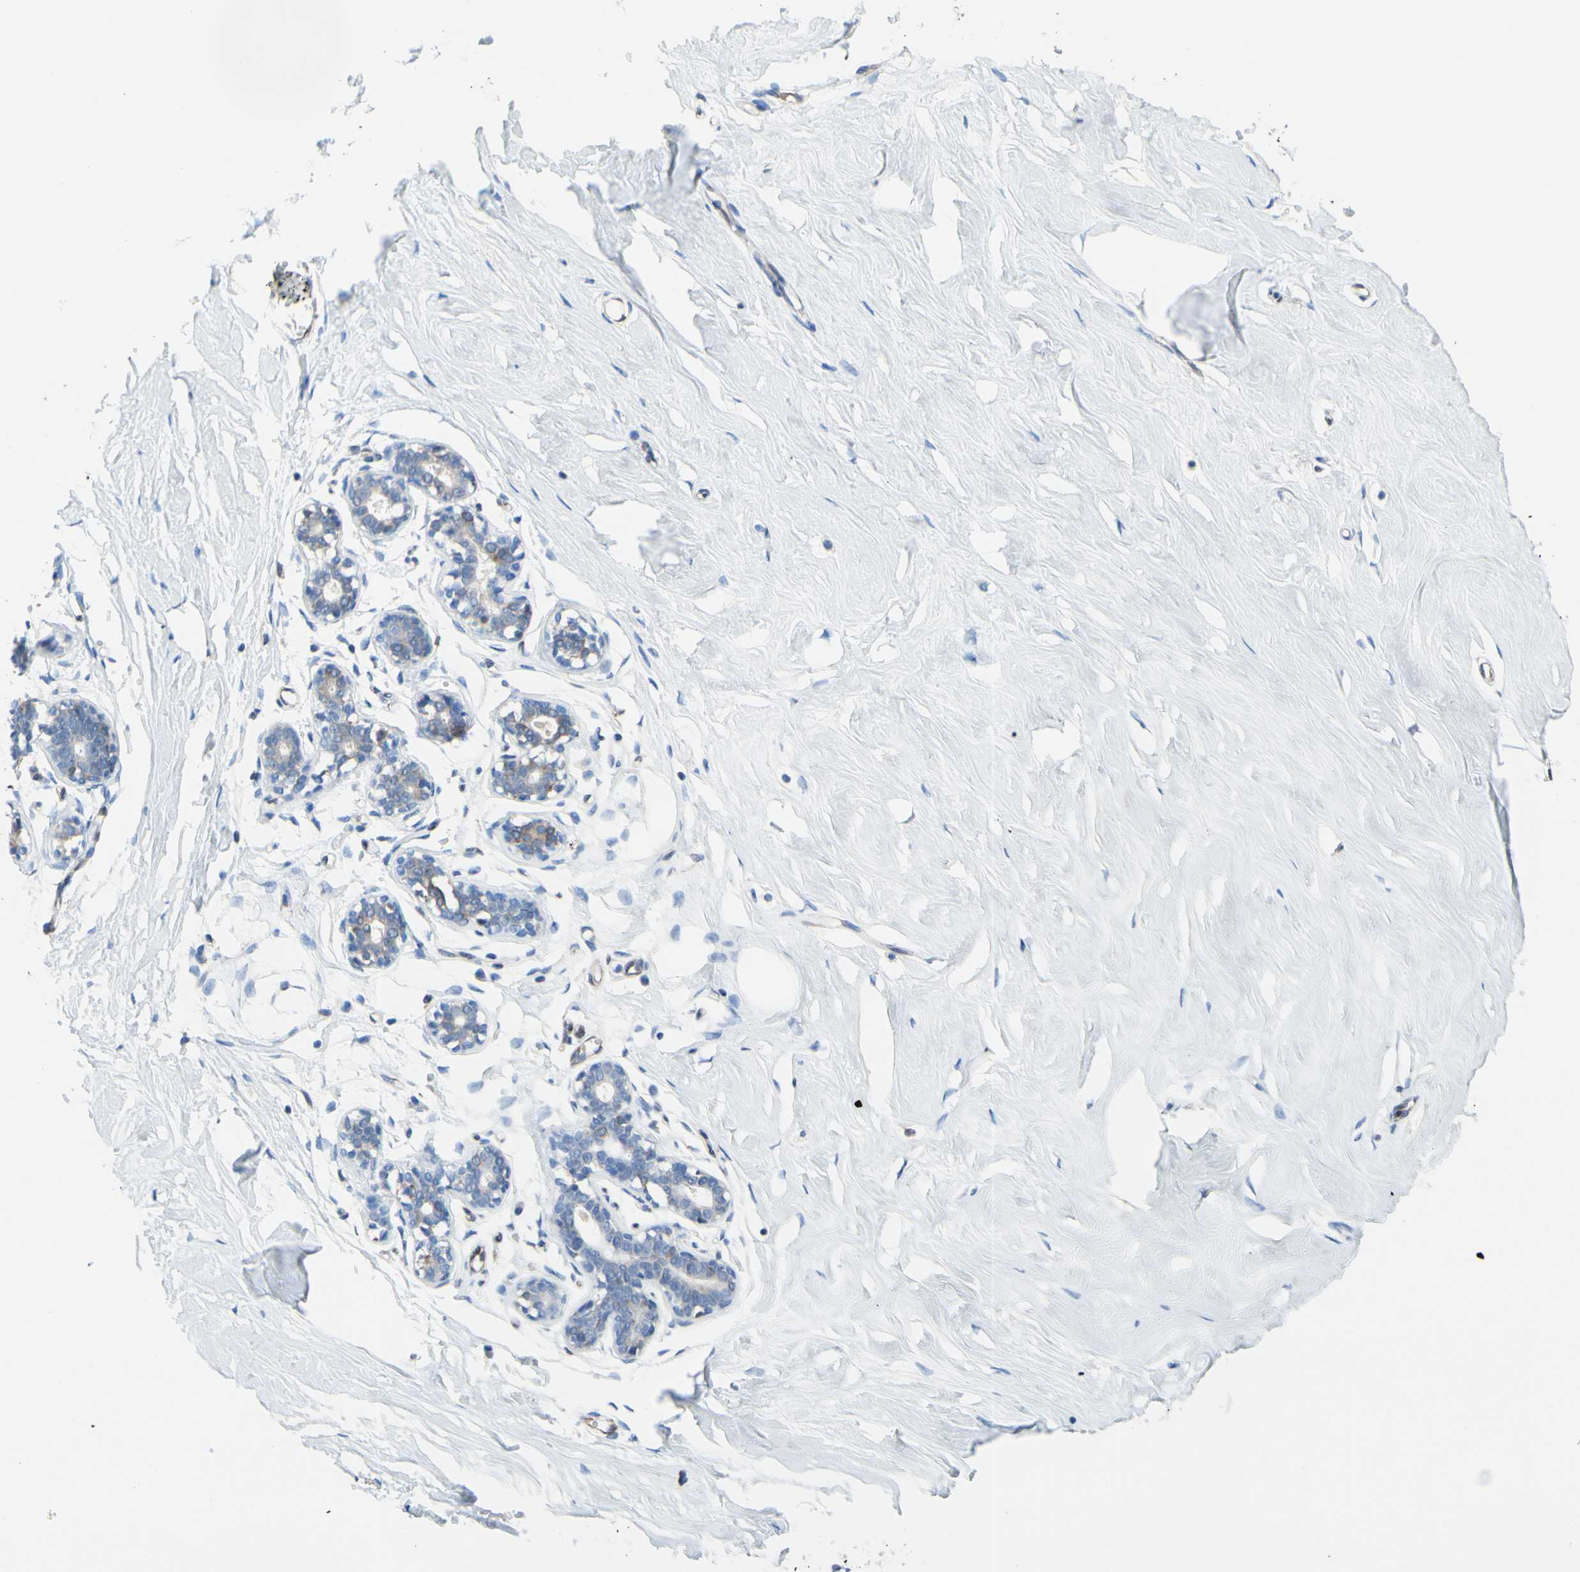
{"staining": {"intensity": "negative", "quantity": "none", "location": "none"}, "tissue": "breast", "cell_type": "Adipocytes", "image_type": "normal", "snomed": [{"axis": "morphology", "description": "Normal tissue, NOS"}, {"axis": "topography", "description": "Breast"}], "caption": "Immunohistochemical staining of benign breast displays no significant positivity in adipocytes.", "gene": "MGST2", "patient": {"sex": "female", "age": 23}}